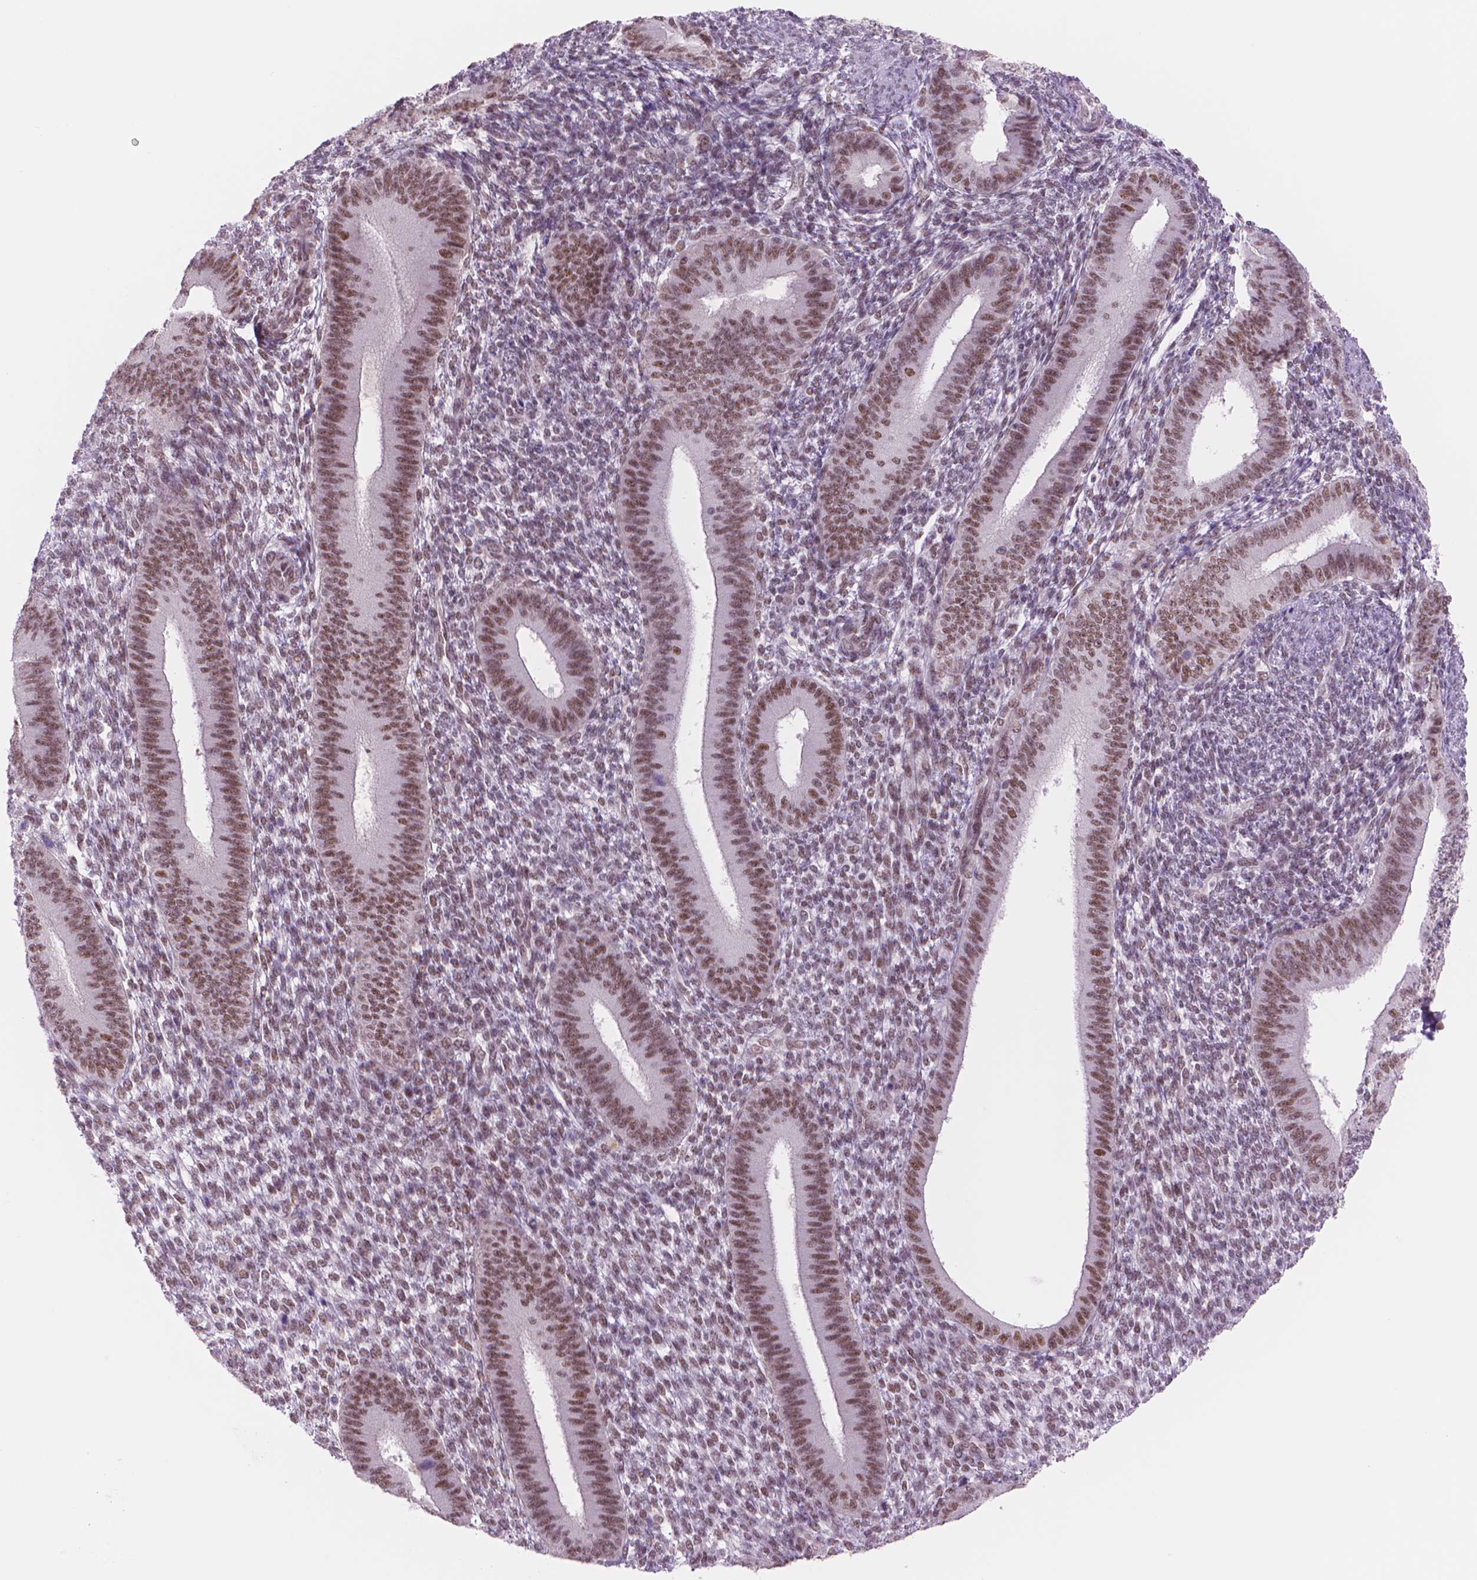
{"staining": {"intensity": "moderate", "quantity": "<25%", "location": "nuclear"}, "tissue": "endometrium", "cell_type": "Cells in endometrial stroma", "image_type": "normal", "snomed": [{"axis": "morphology", "description": "Normal tissue, NOS"}, {"axis": "topography", "description": "Endometrium"}], "caption": "This image displays benign endometrium stained with IHC to label a protein in brown. The nuclear of cells in endometrial stroma show moderate positivity for the protein. Nuclei are counter-stained blue.", "gene": "POLR3D", "patient": {"sex": "female", "age": 39}}